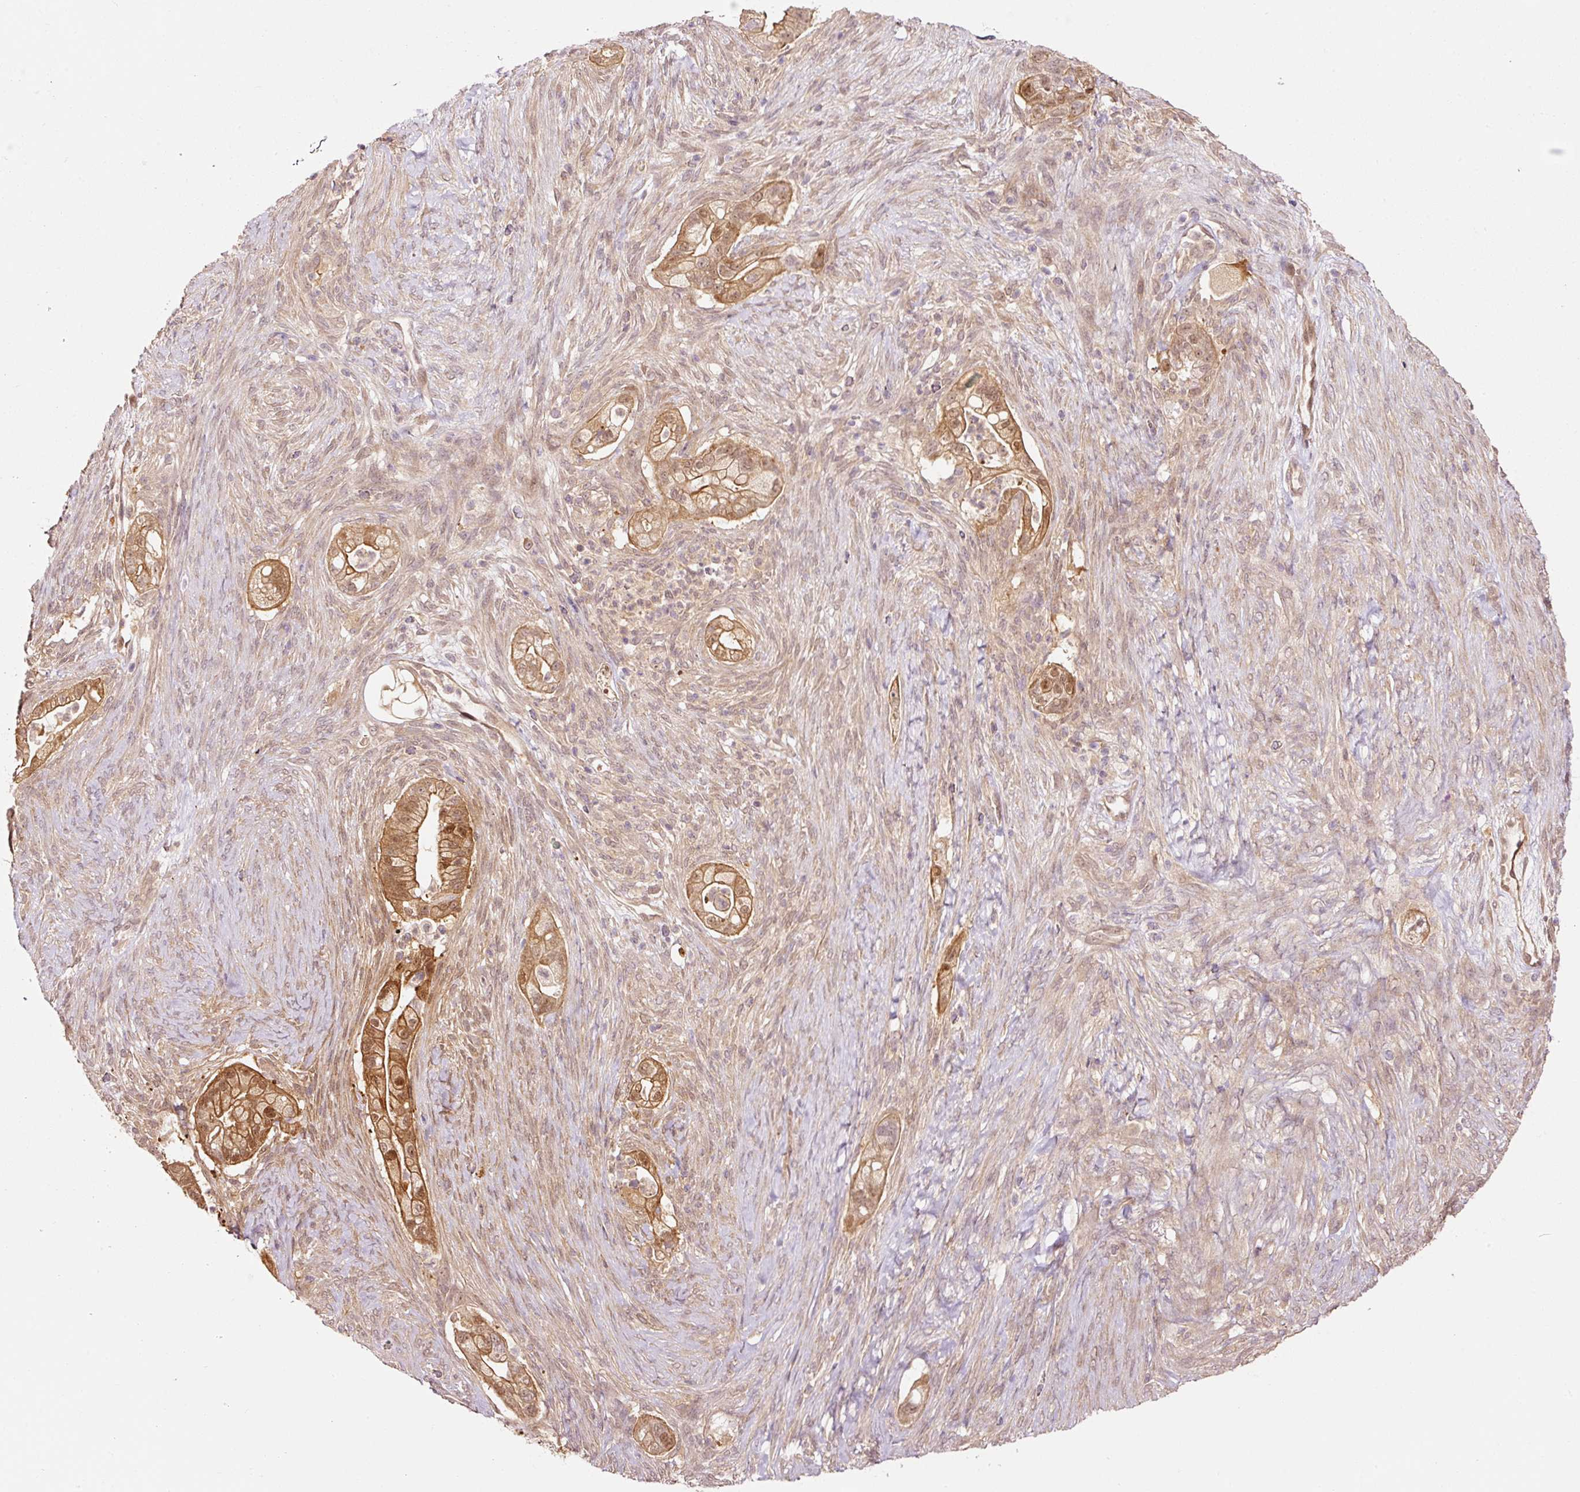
{"staining": {"intensity": "moderate", "quantity": ">75%", "location": "cytoplasmic/membranous,nuclear"}, "tissue": "pancreatic cancer", "cell_type": "Tumor cells", "image_type": "cancer", "snomed": [{"axis": "morphology", "description": "Adenocarcinoma, NOS"}, {"axis": "topography", "description": "Pancreas"}], "caption": "About >75% of tumor cells in human pancreatic cancer (adenocarcinoma) show moderate cytoplasmic/membranous and nuclear protein staining as visualized by brown immunohistochemical staining.", "gene": "FBXL14", "patient": {"sex": "male", "age": 44}}